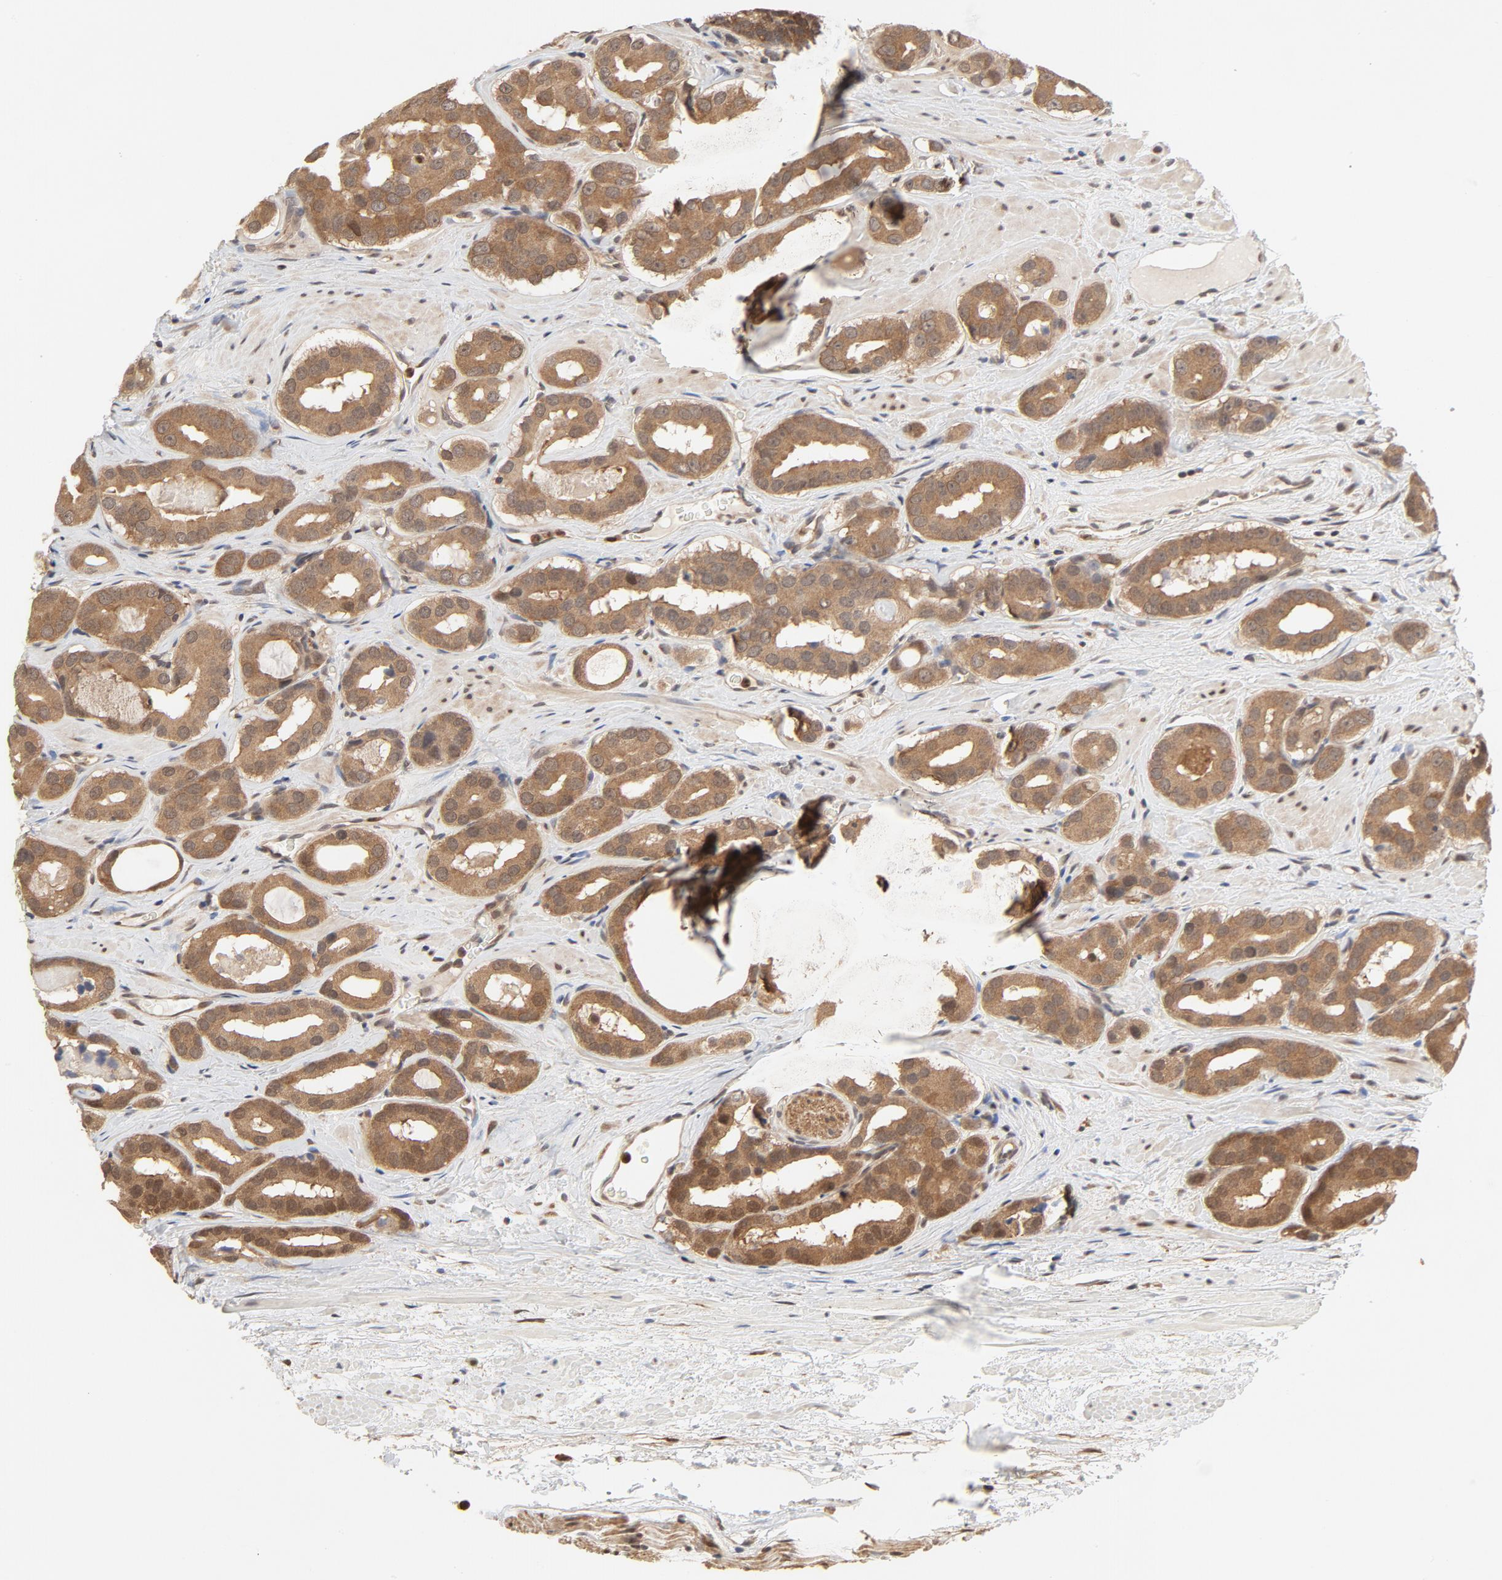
{"staining": {"intensity": "moderate", "quantity": ">75%", "location": "cytoplasmic/membranous,nuclear"}, "tissue": "prostate cancer", "cell_type": "Tumor cells", "image_type": "cancer", "snomed": [{"axis": "morphology", "description": "Adenocarcinoma, Low grade"}, {"axis": "topography", "description": "Prostate"}], "caption": "Immunohistochemical staining of prostate cancer (adenocarcinoma (low-grade)) reveals medium levels of moderate cytoplasmic/membranous and nuclear protein staining in about >75% of tumor cells. Immunohistochemistry (ihc) stains the protein in brown and the nuclei are stained blue.", "gene": "NEDD8", "patient": {"sex": "male", "age": 59}}